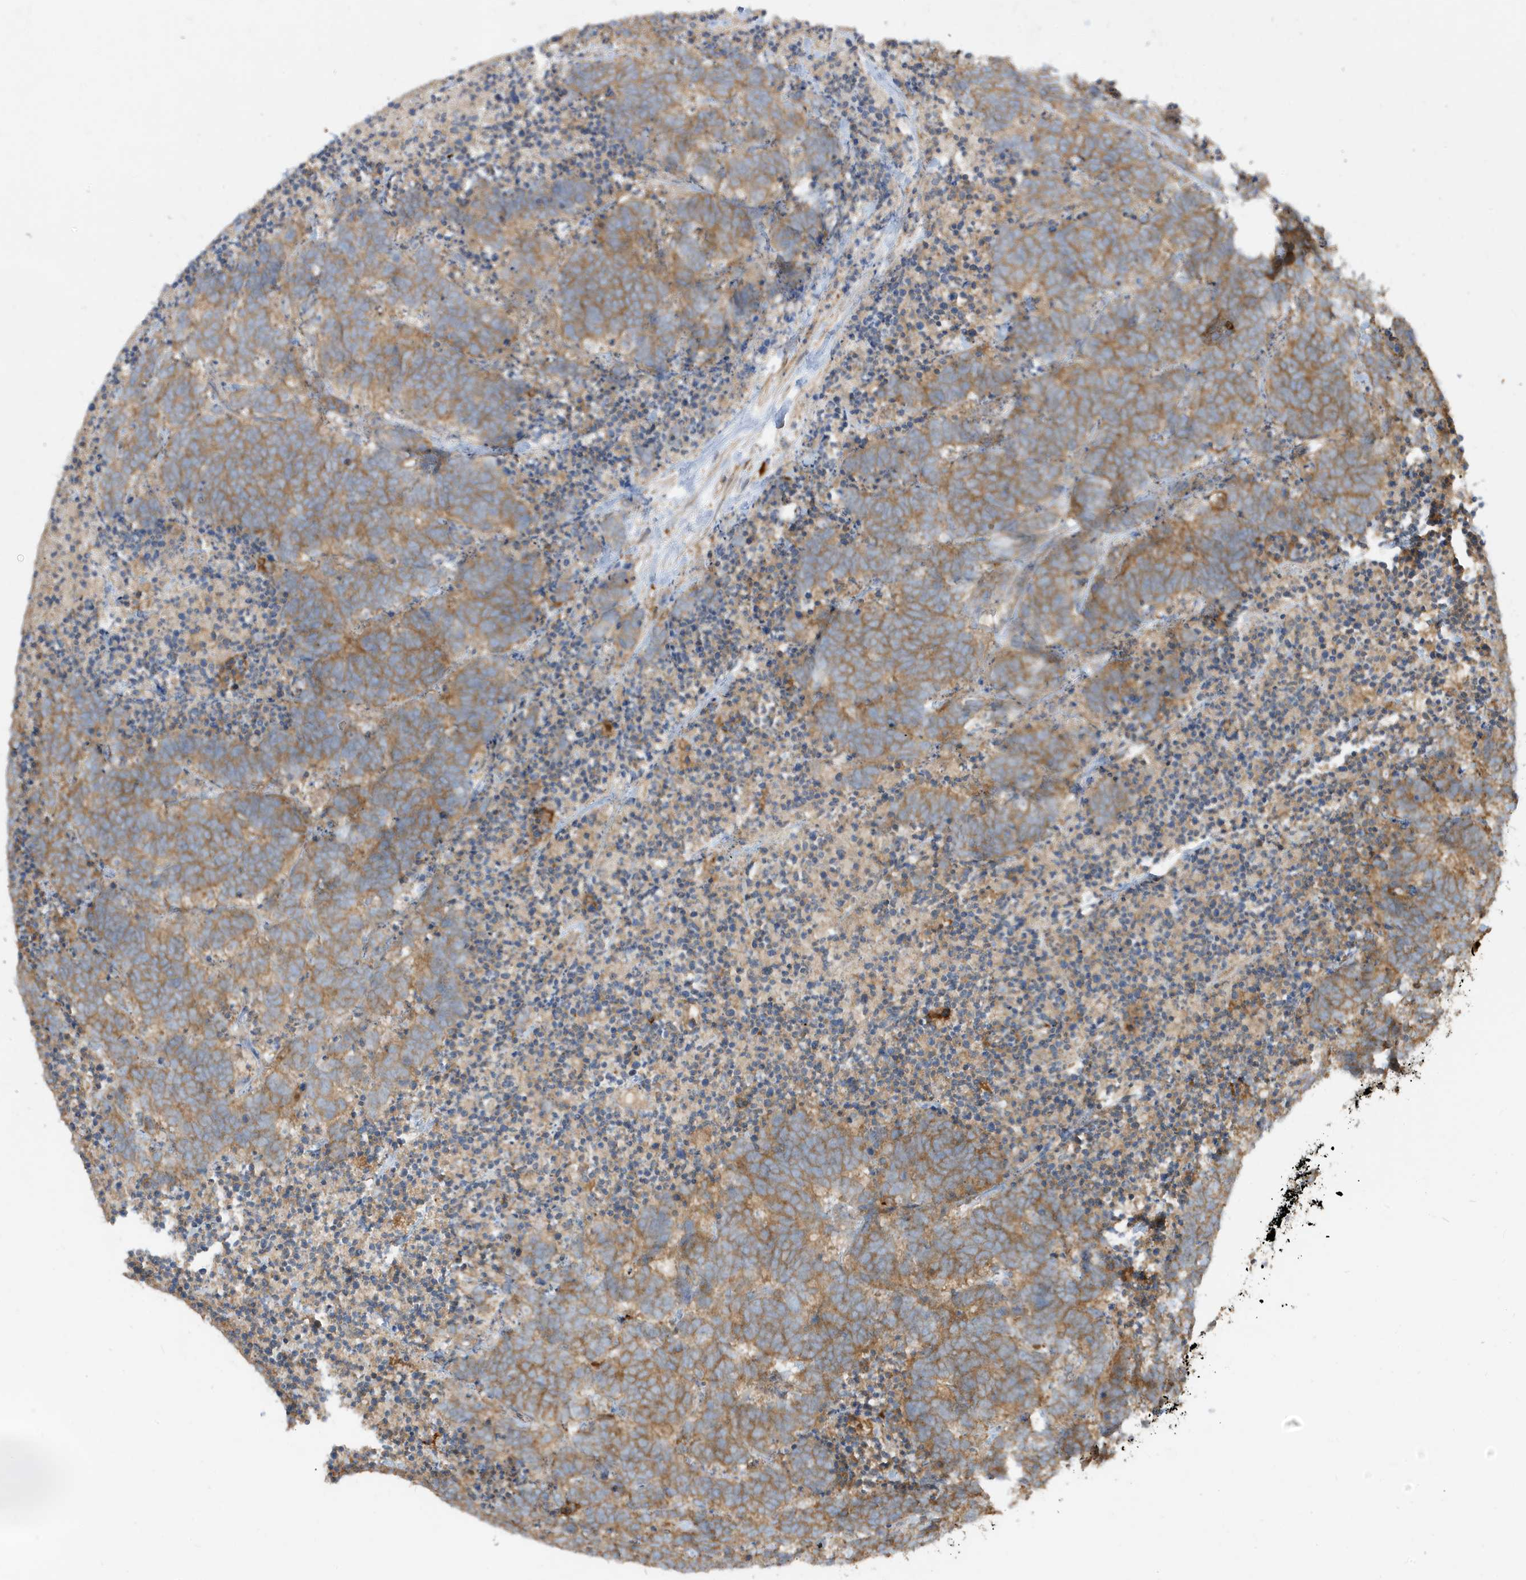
{"staining": {"intensity": "moderate", "quantity": ">75%", "location": "cytoplasmic/membranous"}, "tissue": "carcinoid", "cell_type": "Tumor cells", "image_type": "cancer", "snomed": [{"axis": "morphology", "description": "Carcinoma, NOS"}, {"axis": "morphology", "description": "Carcinoid, malignant, NOS"}, {"axis": "topography", "description": "Urinary bladder"}], "caption": "Protein expression analysis of carcinoid (malignant) exhibits moderate cytoplasmic/membranous expression in approximately >75% of tumor cells. Using DAB (brown) and hematoxylin (blue) stains, captured at high magnification using brightfield microscopy.", "gene": "ABTB1", "patient": {"sex": "male", "age": 57}}